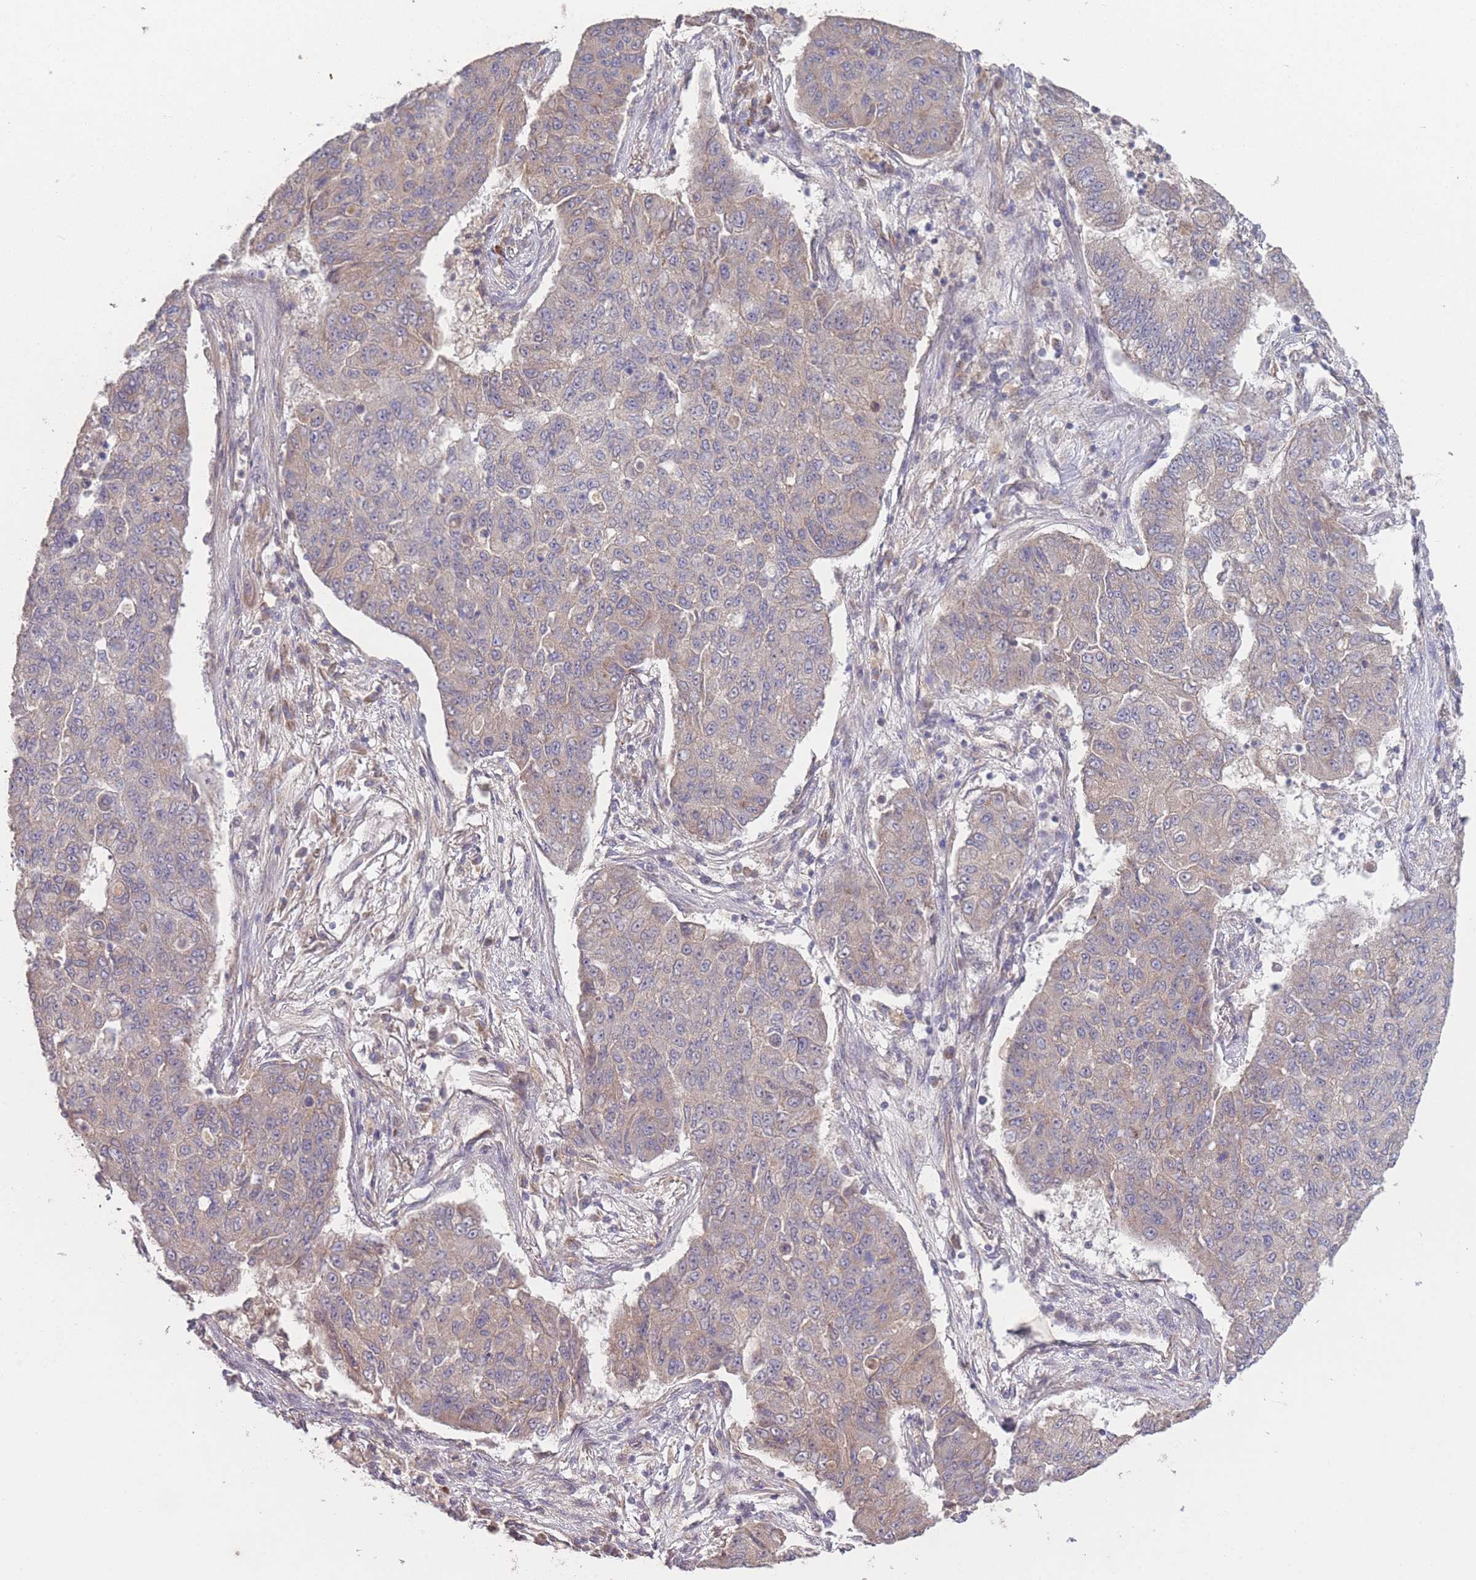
{"staining": {"intensity": "weak", "quantity": "<25%", "location": "cytoplasmic/membranous"}, "tissue": "lung cancer", "cell_type": "Tumor cells", "image_type": "cancer", "snomed": [{"axis": "morphology", "description": "Squamous cell carcinoma, NOS"}, {"axis": "topography", "description": "Lung"}], "caption": "DAB (3,3'-diaminobenzidine) immunohistochemical staining of lung cancer (squamous cell carcinoma) displays no significant staining in tumor cells. The staining was performed using DAB to visualize the protein expression in brown, while the nuclei were stained in blue with hematoxylin (Magnification: 20x).", "gene": "PXMP4", "patient": {"sex": "male", "age": 74}}